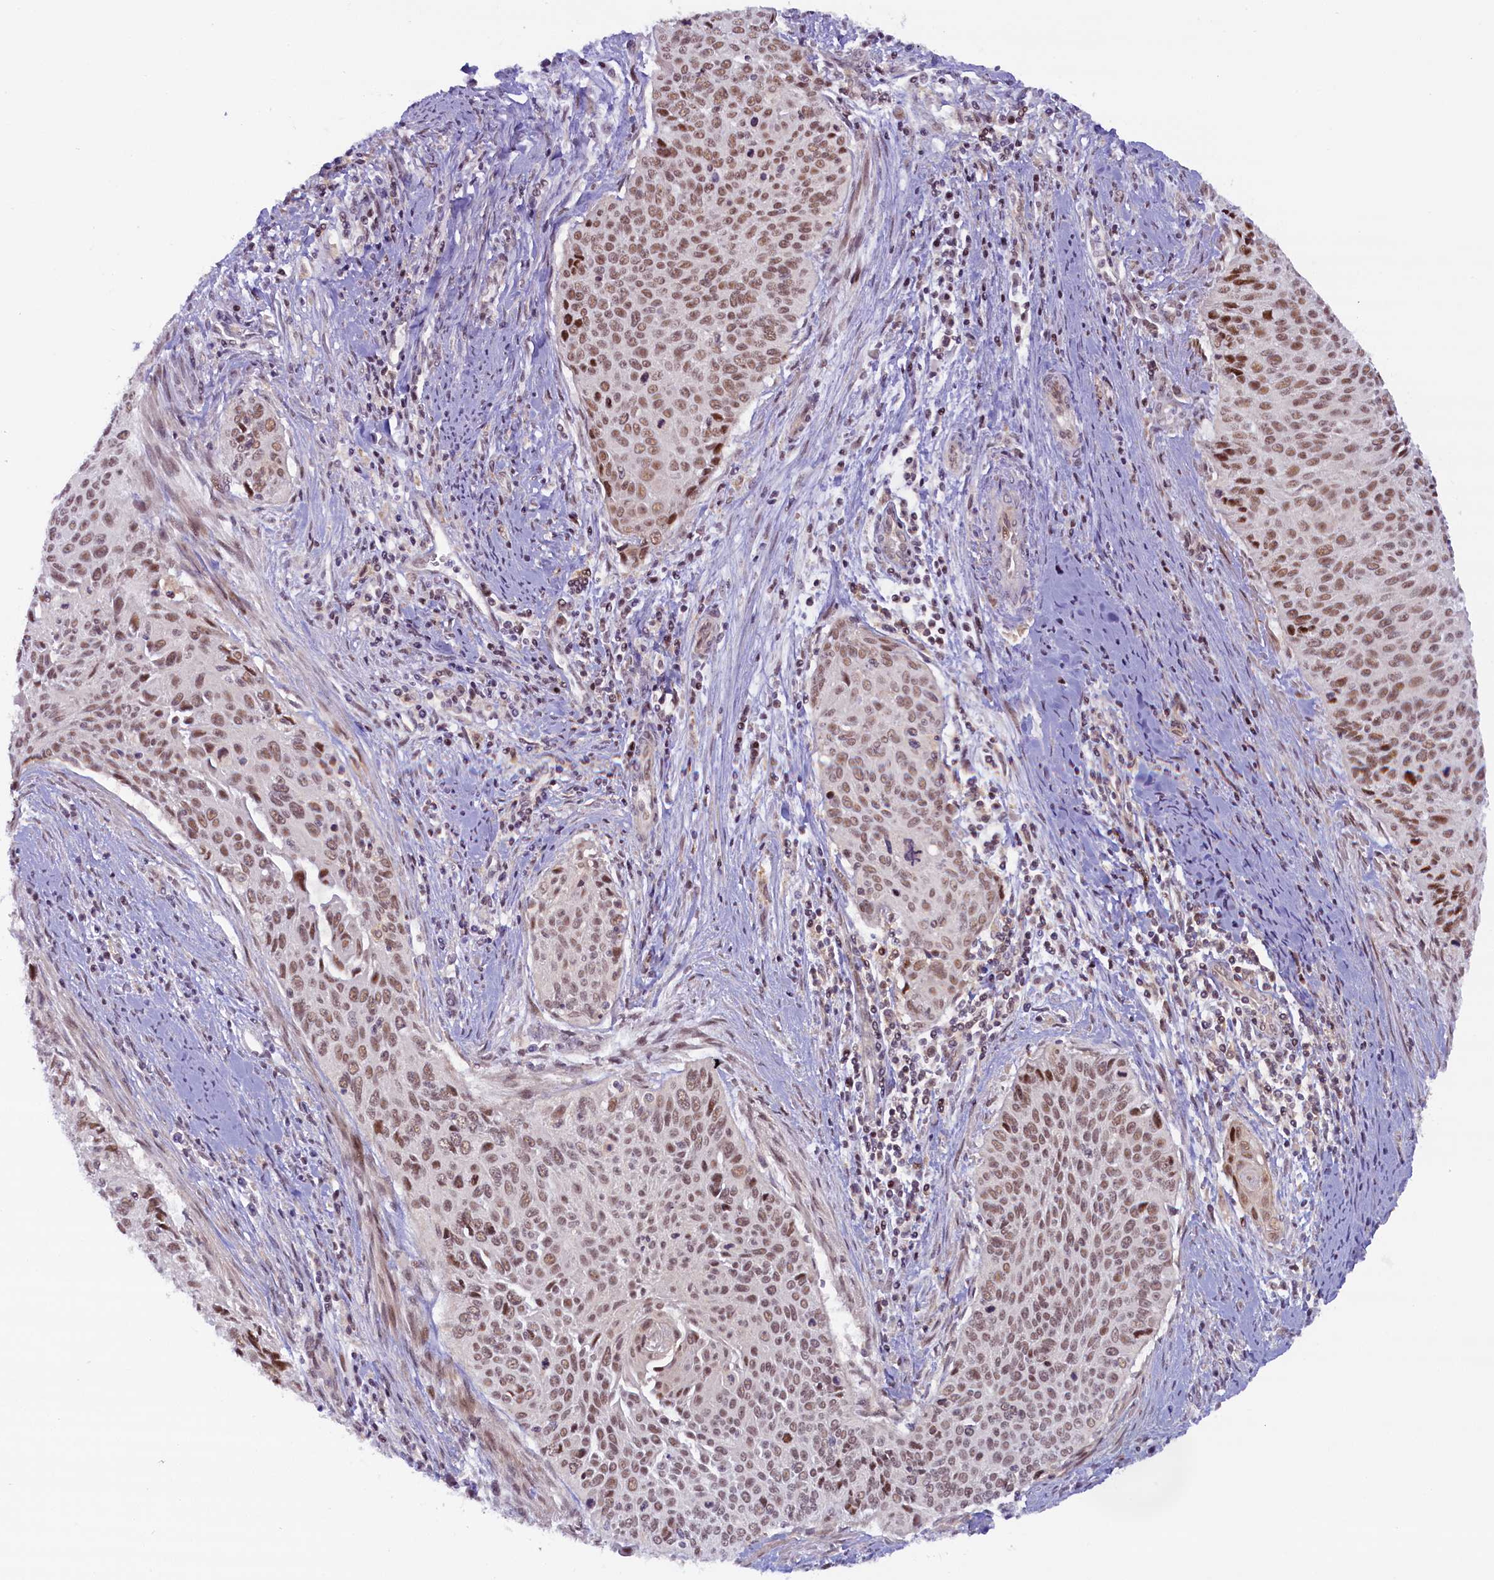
{"staining": {"intensity": "moderate", "quantity": ">75%", "location": "nuclear"}, "tissue": "cervical cancer", "cell_type": "Tumor cells", "image_type": "cancer", "snomed": [{"axis": "morphology", "description": "Squamous cell carcinoma, NOS"}, {"axis": "topography", "description": "Cervix"}], "caption": "Squamous cell carcinoma (cervical) stained with DAB (3,3'-diaminobenzidine) immunohistochemistry (IHC) exhibits medium levels of moderate nuclear expression in about >75% of tumor cells.", "gene": "FCHO1", "patient": {"sex": "female", "age": 55}}